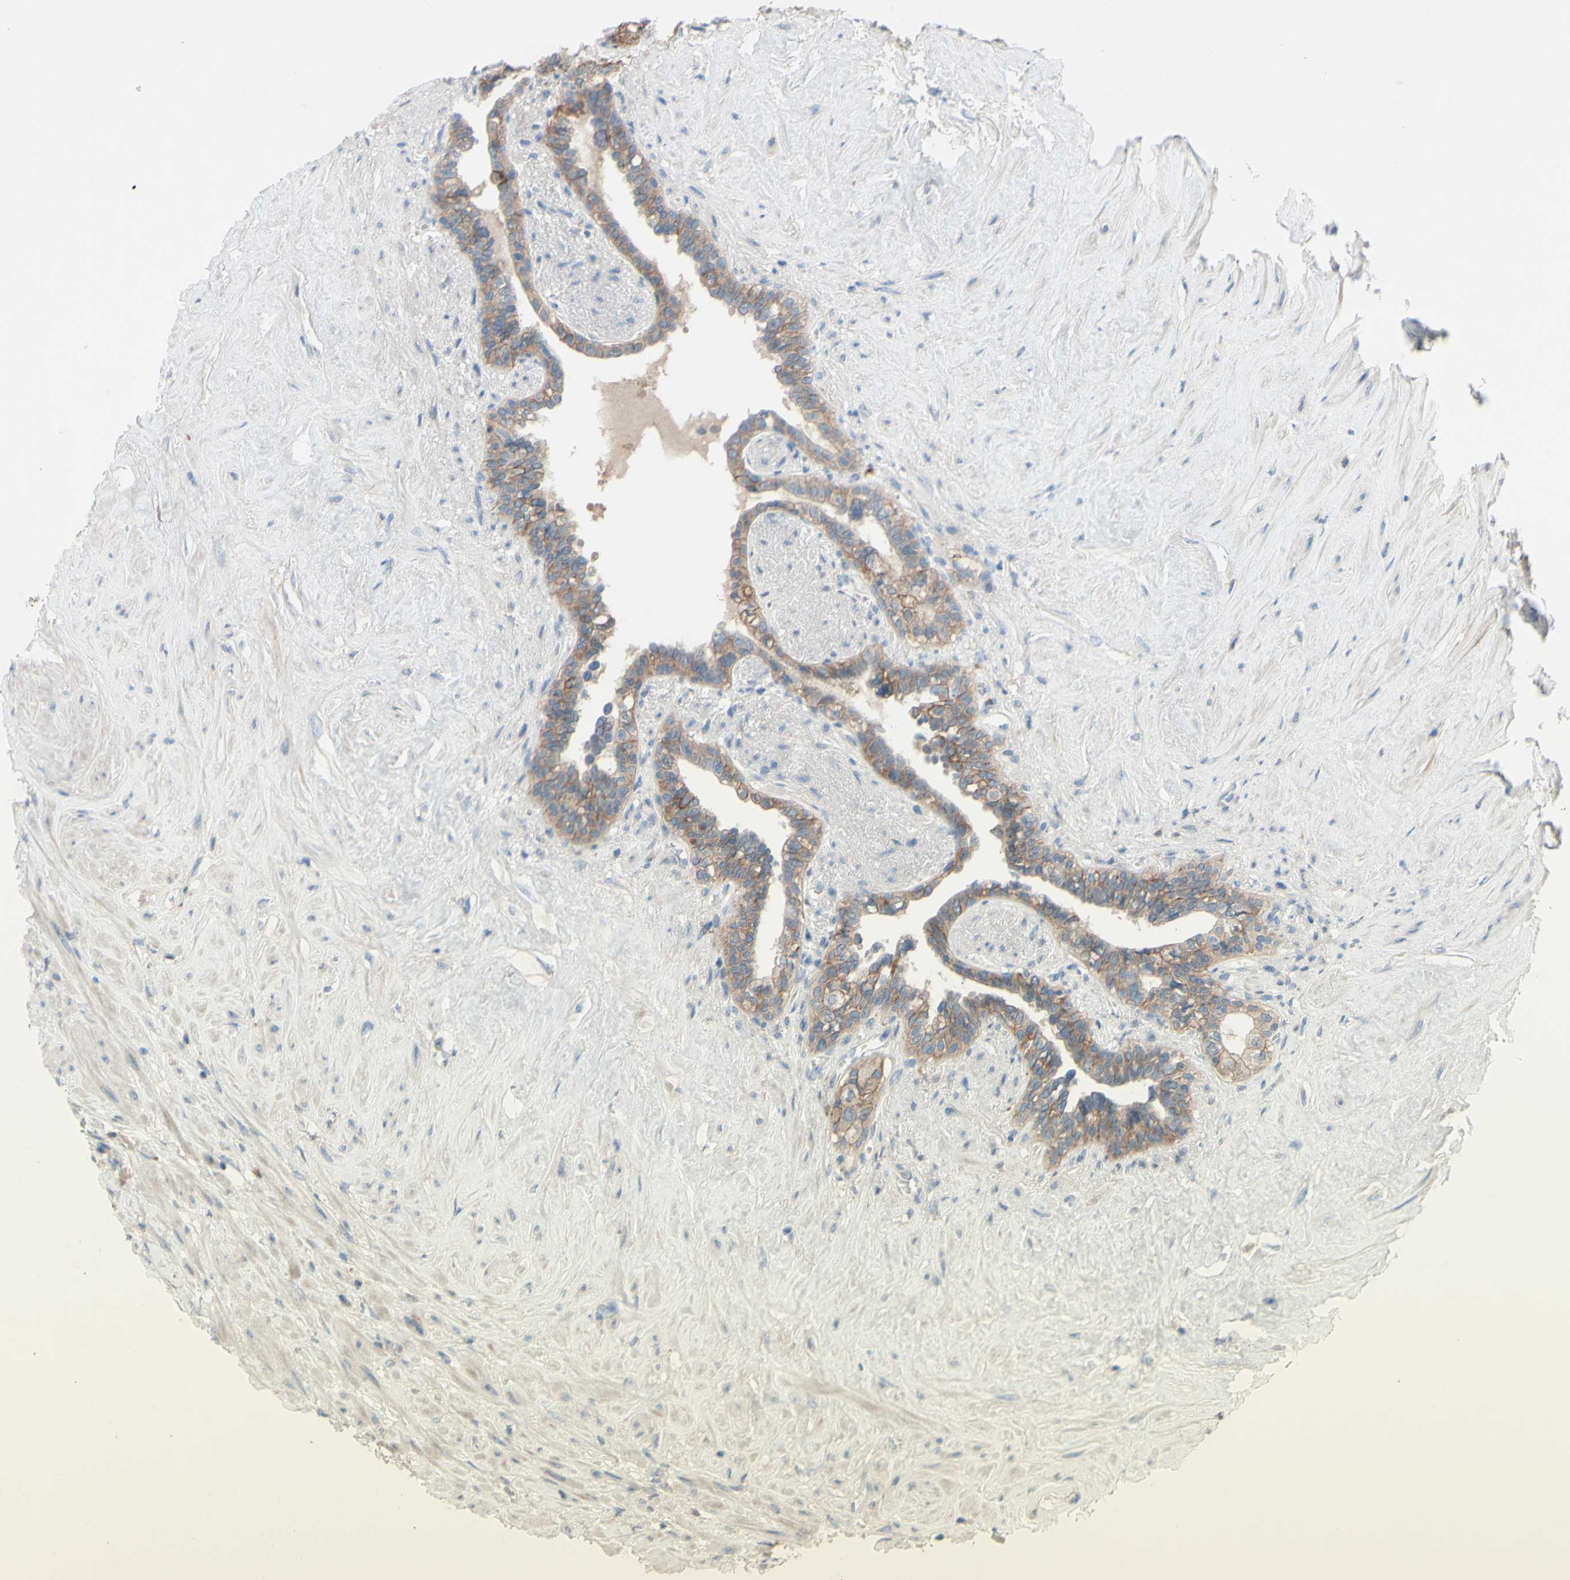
{"staining": {"intensity": "moderate", "quantity": ">75%", "location": "cytoplasmic/membranous"}, "tissue": "seminal vesicle", "cell_type": "Glandular cells", "image_type": "normal", "snomed": [{"axis": "morphology", "description": "Normal tissue, NOS"}, {"axis": "topography", "description": "Seminal veicle"}], "caption": "IHC (DAB) staining of unremarkable human seminal vesicle exhibits moderate cytoplasmic/membranous protein staining in about >75% of glandular cells. (DAB (3,3'-diaminobenzidine) IHC, brown staining for protein, blue staining for nuclei).", "gene": "CDCP1", "patient": {"sex": "male", "age": 63}}